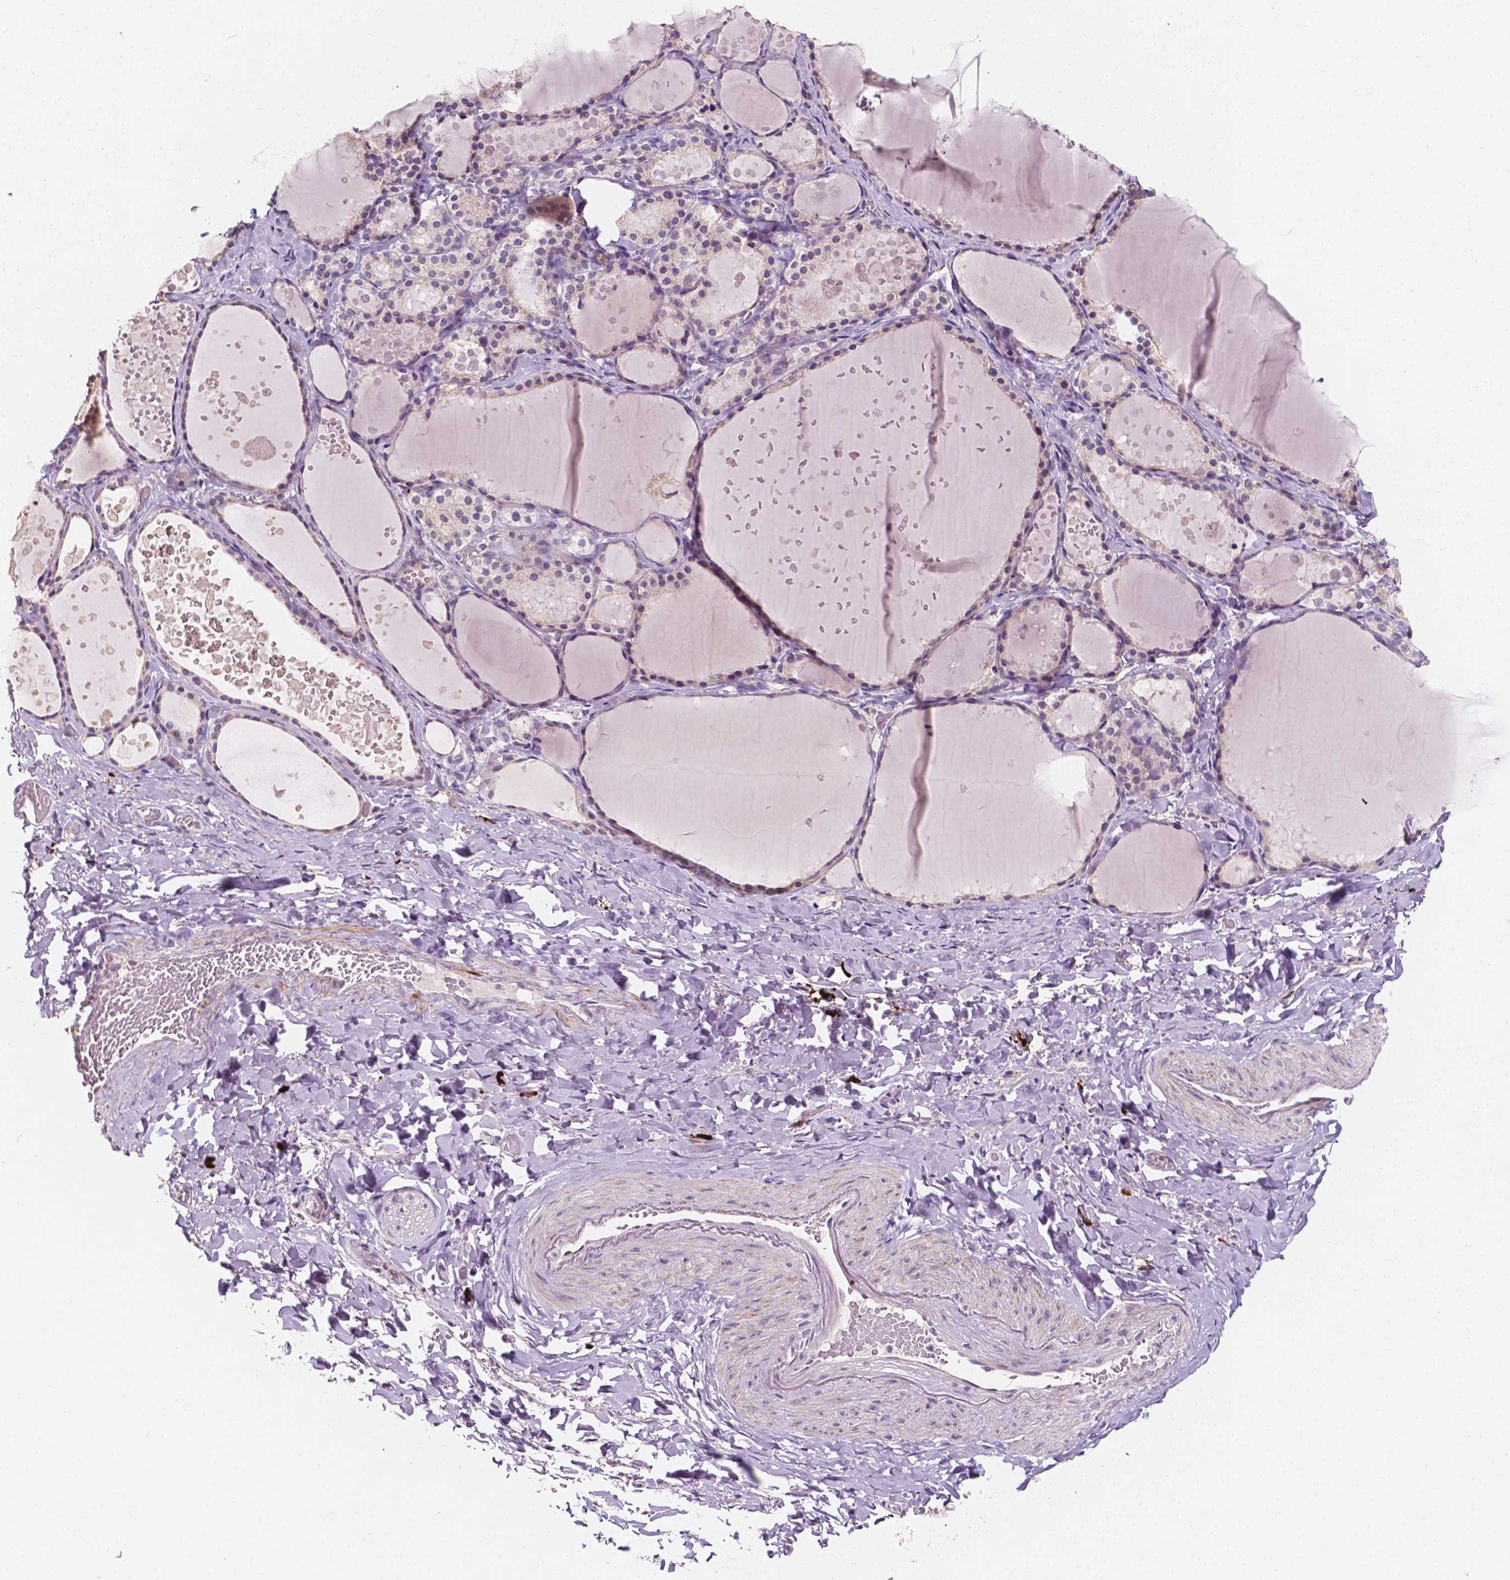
{"staining": {"intensity": "negative", "quantity": "none", "location": "none"}, "tissue": "thyroid gland", "cell_type": "Glandular cells", "image_type": "normal", "snomed": [{"axis": "morphology", "description": "Normal tissue, NOS"}, {"axis": "topography", "description": "Thyroid gland"}], "caption": "This is an immunohistochemistry (IHC) micrograph of normal thyroid gland. There is no expression in glandular cells.", "gene": "SIRT2", "patient": {"sex": "female", "age": 56}}